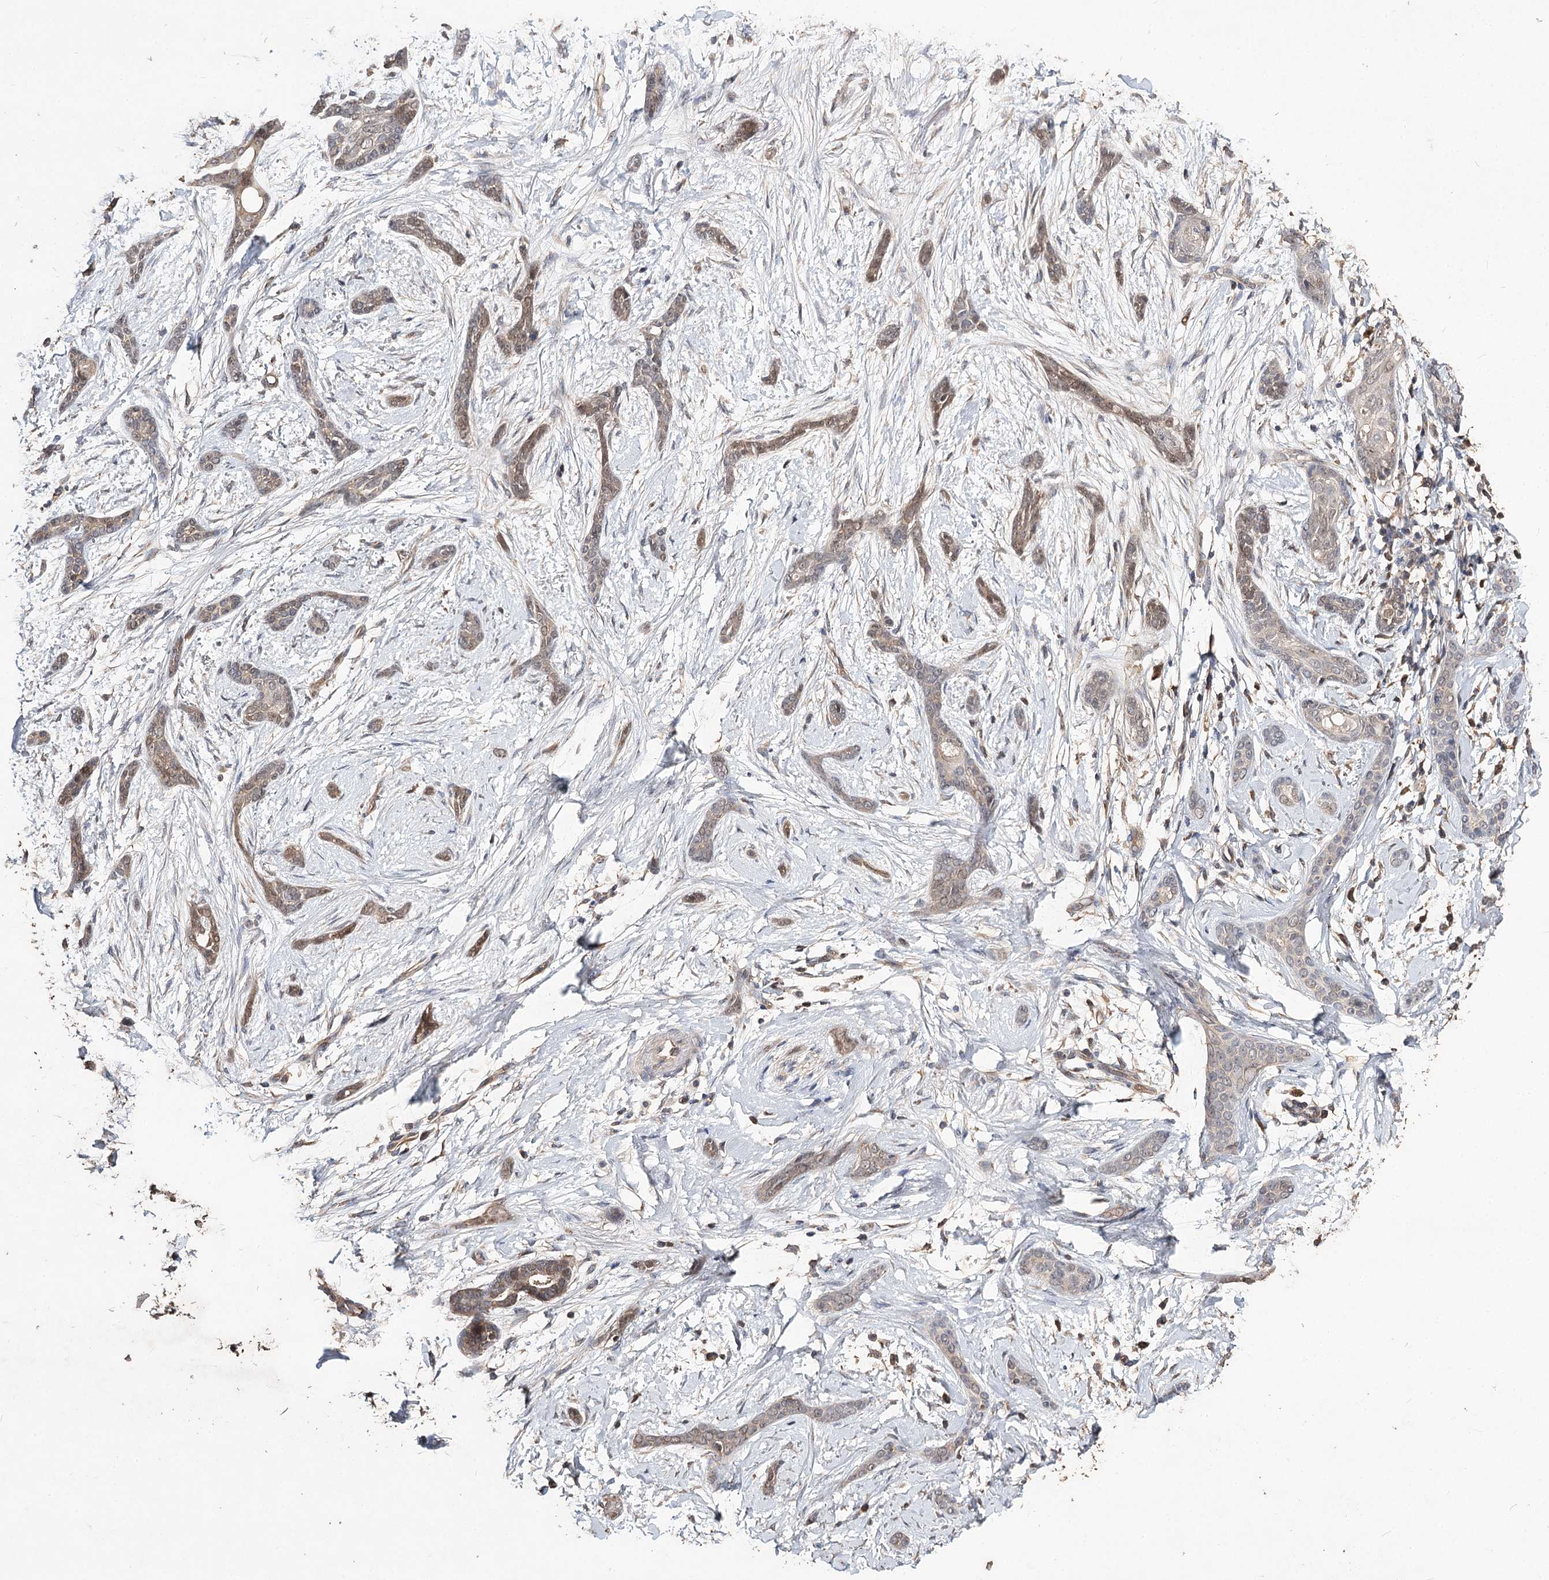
{"staining": {"intensity": "weak", "quantity": "<25%", "location": "nuclear"}, "tissue": "skin cancer", "cell_type": "Tumor cells", "image_type": "cancer", "snomed": [{"axis": "morphology", "description": "Basal cell carcinoma"}, {"axis": "morphology", "description": "Adnexal tumor, benign"}, {"axis": "topography", "description": "Skin"}], "caption": "High magnification brightfield microscopy of skin basal cell carcinoma stained with DAB (brown) and counterstained with hematoxylin (blue): tumor cells show no significant positivity. Nuclei are stained in blue.", "gene": "NOPCHAP1", "patient": {"sex": "female", "age": 42}}